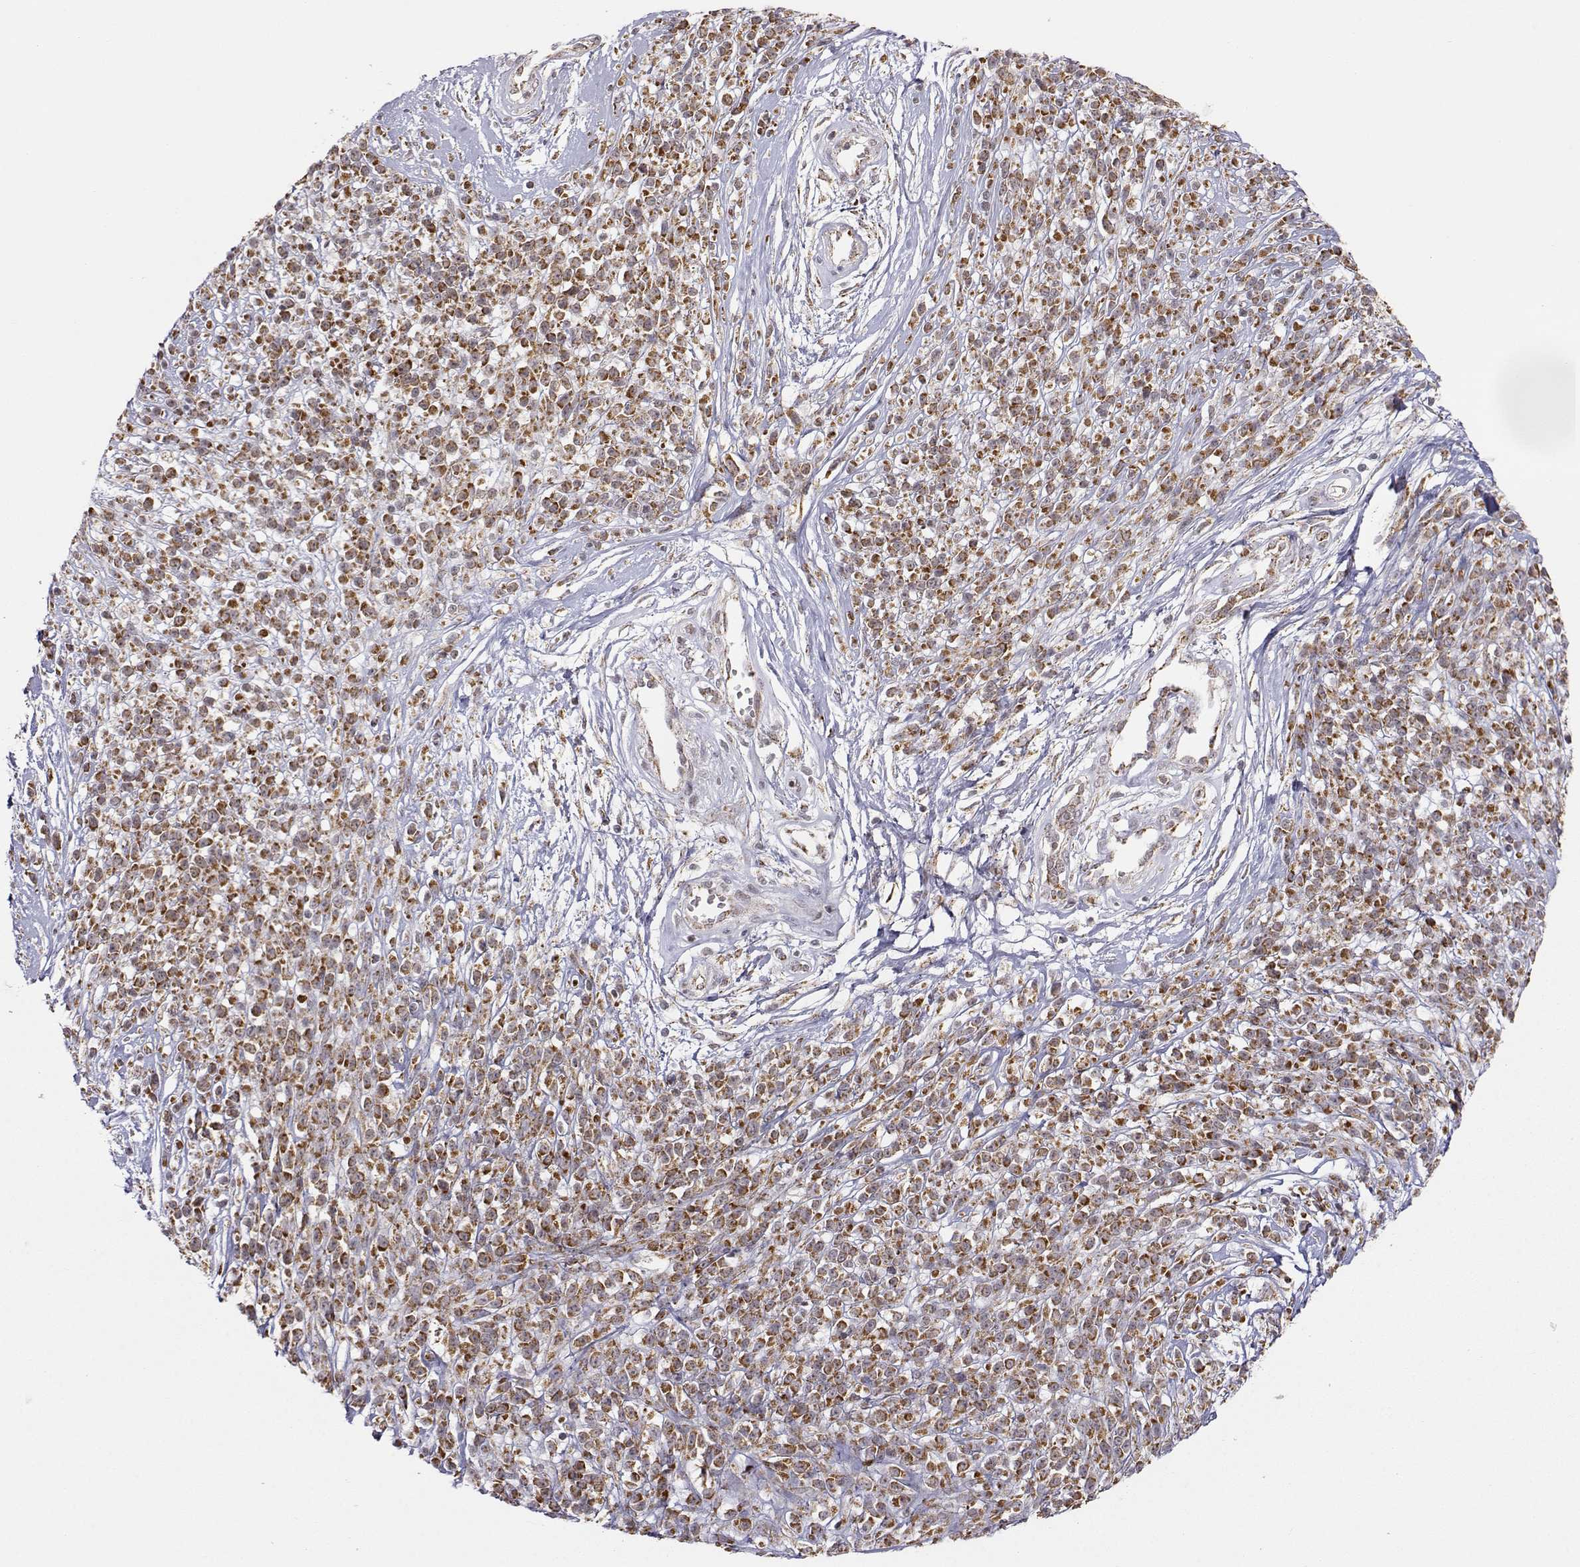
{"staining": {"intensity": "moderate", "quantity": ">75%", "location": "cytoplasmic/membranous"}, "tissue": "melanoma", "cell_type": "Tumor cells", "image_type": "cancer", "snomed": [{"axis": "morphology", "description": "Malignant melanoma, NOS"}, {"axis": "topography", "description": "Skin"}, {"axis": "topography", "description": "Skin of trunk"}], "caption": "Immunohistochemistry (IHC) micrograph of human melanoma stained for a protein (brown), which demonstrates medium levels of moderate cytoplasmic/membranous staining in approximately >75% of tumor cells.", "gene": "EXOG", "patient": {"sex": "male", "age": 74}}